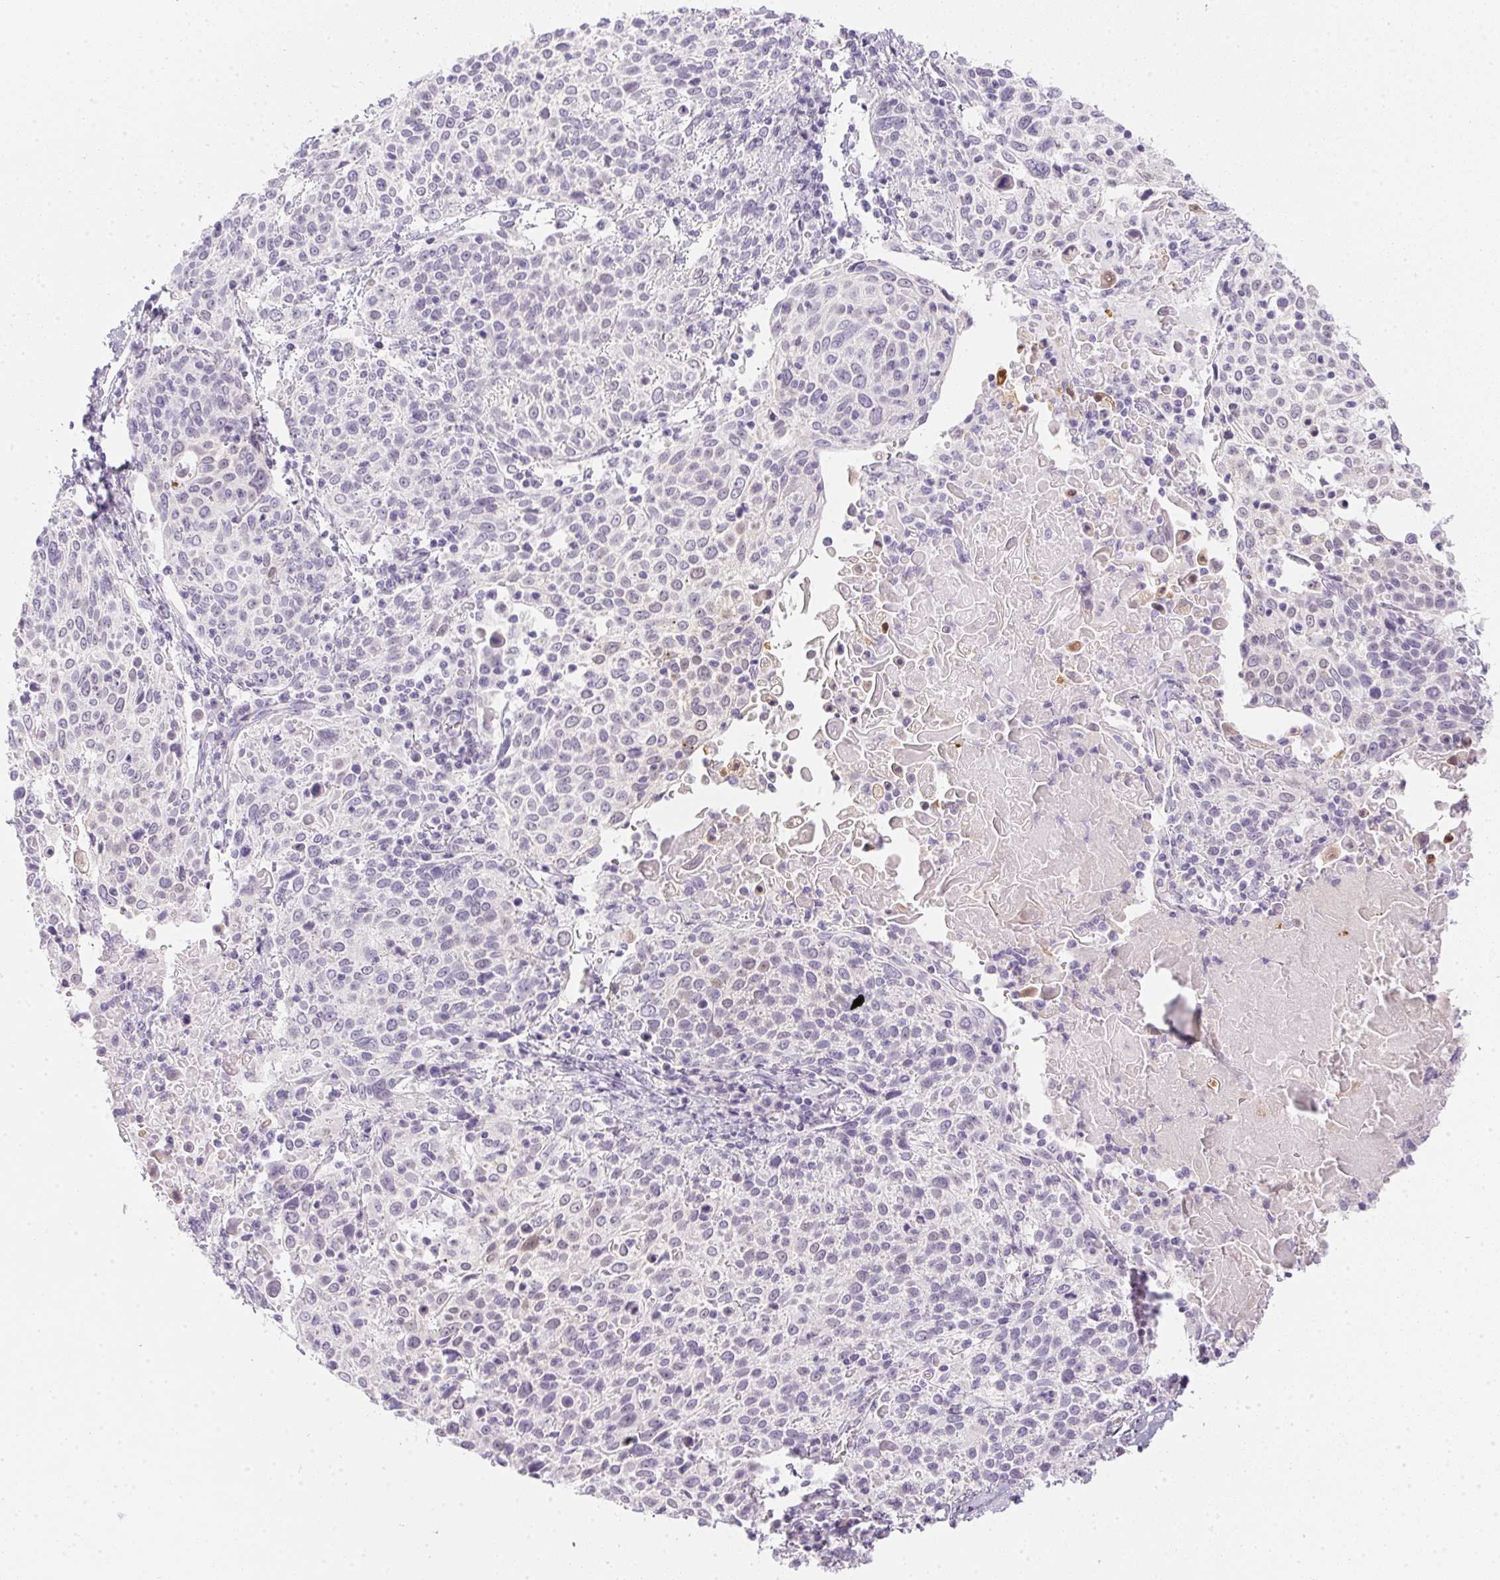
{"staining": {"intensity": "negative", "quantity": "none", "location": "none"}, "tissue": "cervical cancer", "cell_type": "Tumor cells", "image_type": "cancer", "snomed": [{"axis": "morphology", "description": "Squamous cell carcinoma, NOS"}, {"axis": "topography", "description": "Cervix"}], "caption": "This photomicrograph is of squamous cell carcinoma (cervical) stained with immunohistochemistry to label a protein in brown with the nuclei are counter-stained blue. There is no positivity in tumor cells.", "gene": "PPY", "patient": {"sex": "female", "age": 61}}